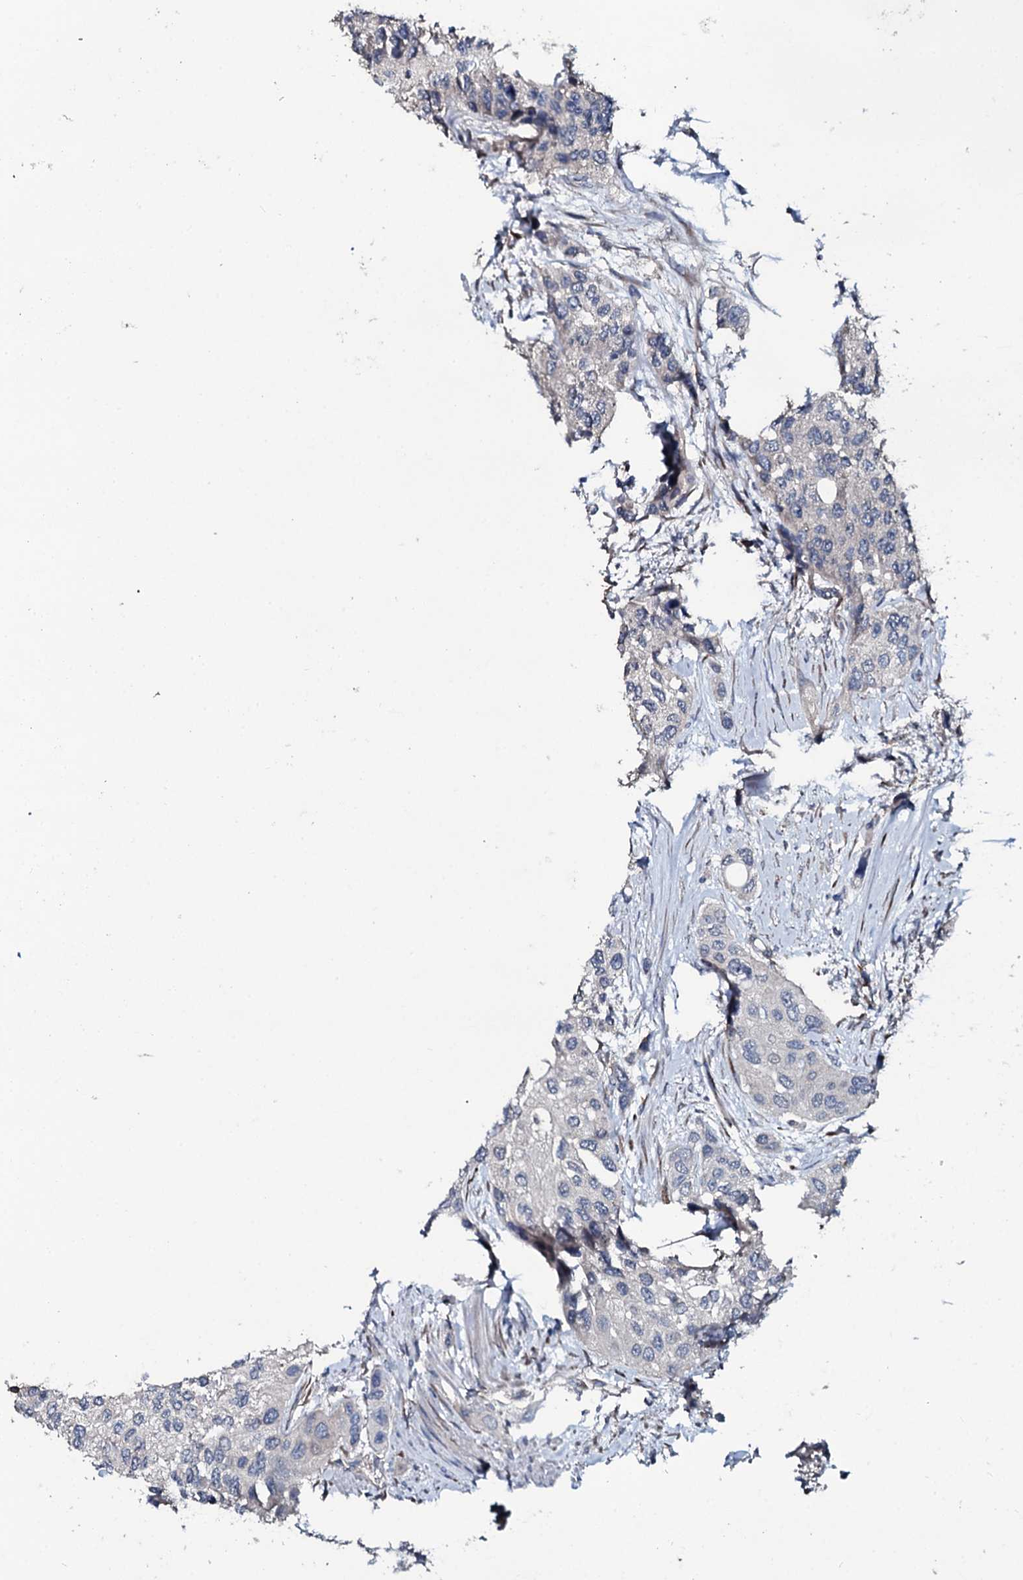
{"staining": {"intensity": "negative", "quantity": "none", "location": "none"}, "tissue": "urothelial cancer", "cell_type": "Tumor cells", "image_type": "cancer", "snomed": [{"axis": "morphology", "description": "Normal tissue, NOS"}, {"axis": "morphology", "description": "Urothelial carcinoma, High grade"}, {"axis": "topography", "description": "Vascular tissue"}, {"axis": "topography", "description": "Urinary bladder"}], "caption": "Tumor cells are negative for protein expression in human urothelial cancer.", "gene": "IL12B", "patient": {"sex": "female", "age": 56}}